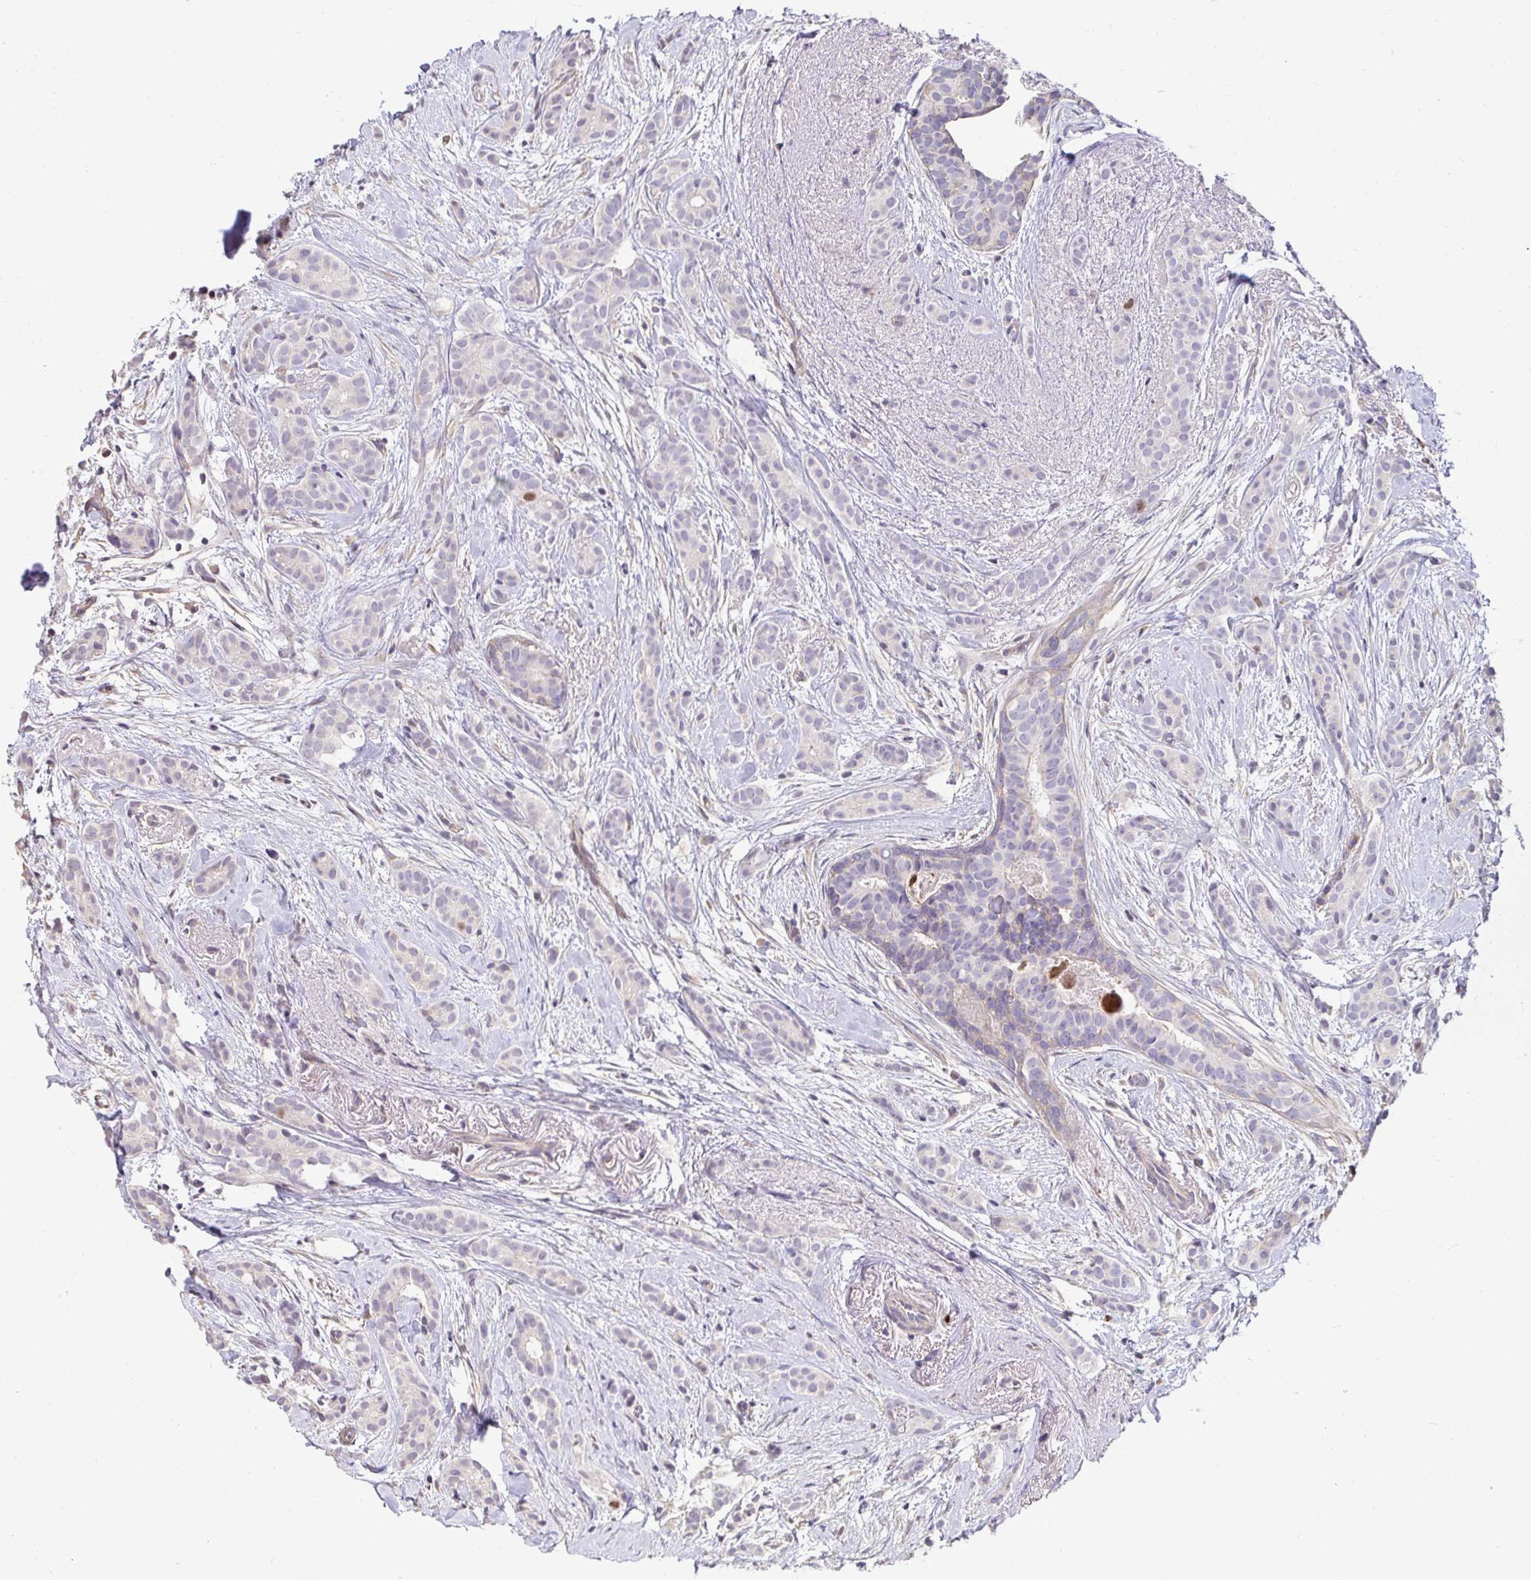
{"staining": {"intensity": "negative", "quantity": "none", "location": "none"}, "tissue": "breast cancer", "cell_type": "Tumor cells", "image_type": "cancer", "snomed": [{"axis": "morphology", "description": "Duct carcinoma"}, {"axis": "topography", "description": "Breast"}], "caption": "Immunohistochemistry (IHC) image of invasive ductal carcinoma (breast) stained for a protein (brown), which reveals no positivity in tumor cells. (DAB (3,3'-diaminobenzidine) immunohistochemistry (IHC) with hematoxylin counter stain).", "gene": "ANLN", "patient": {"sex": "female", "age": 65}}